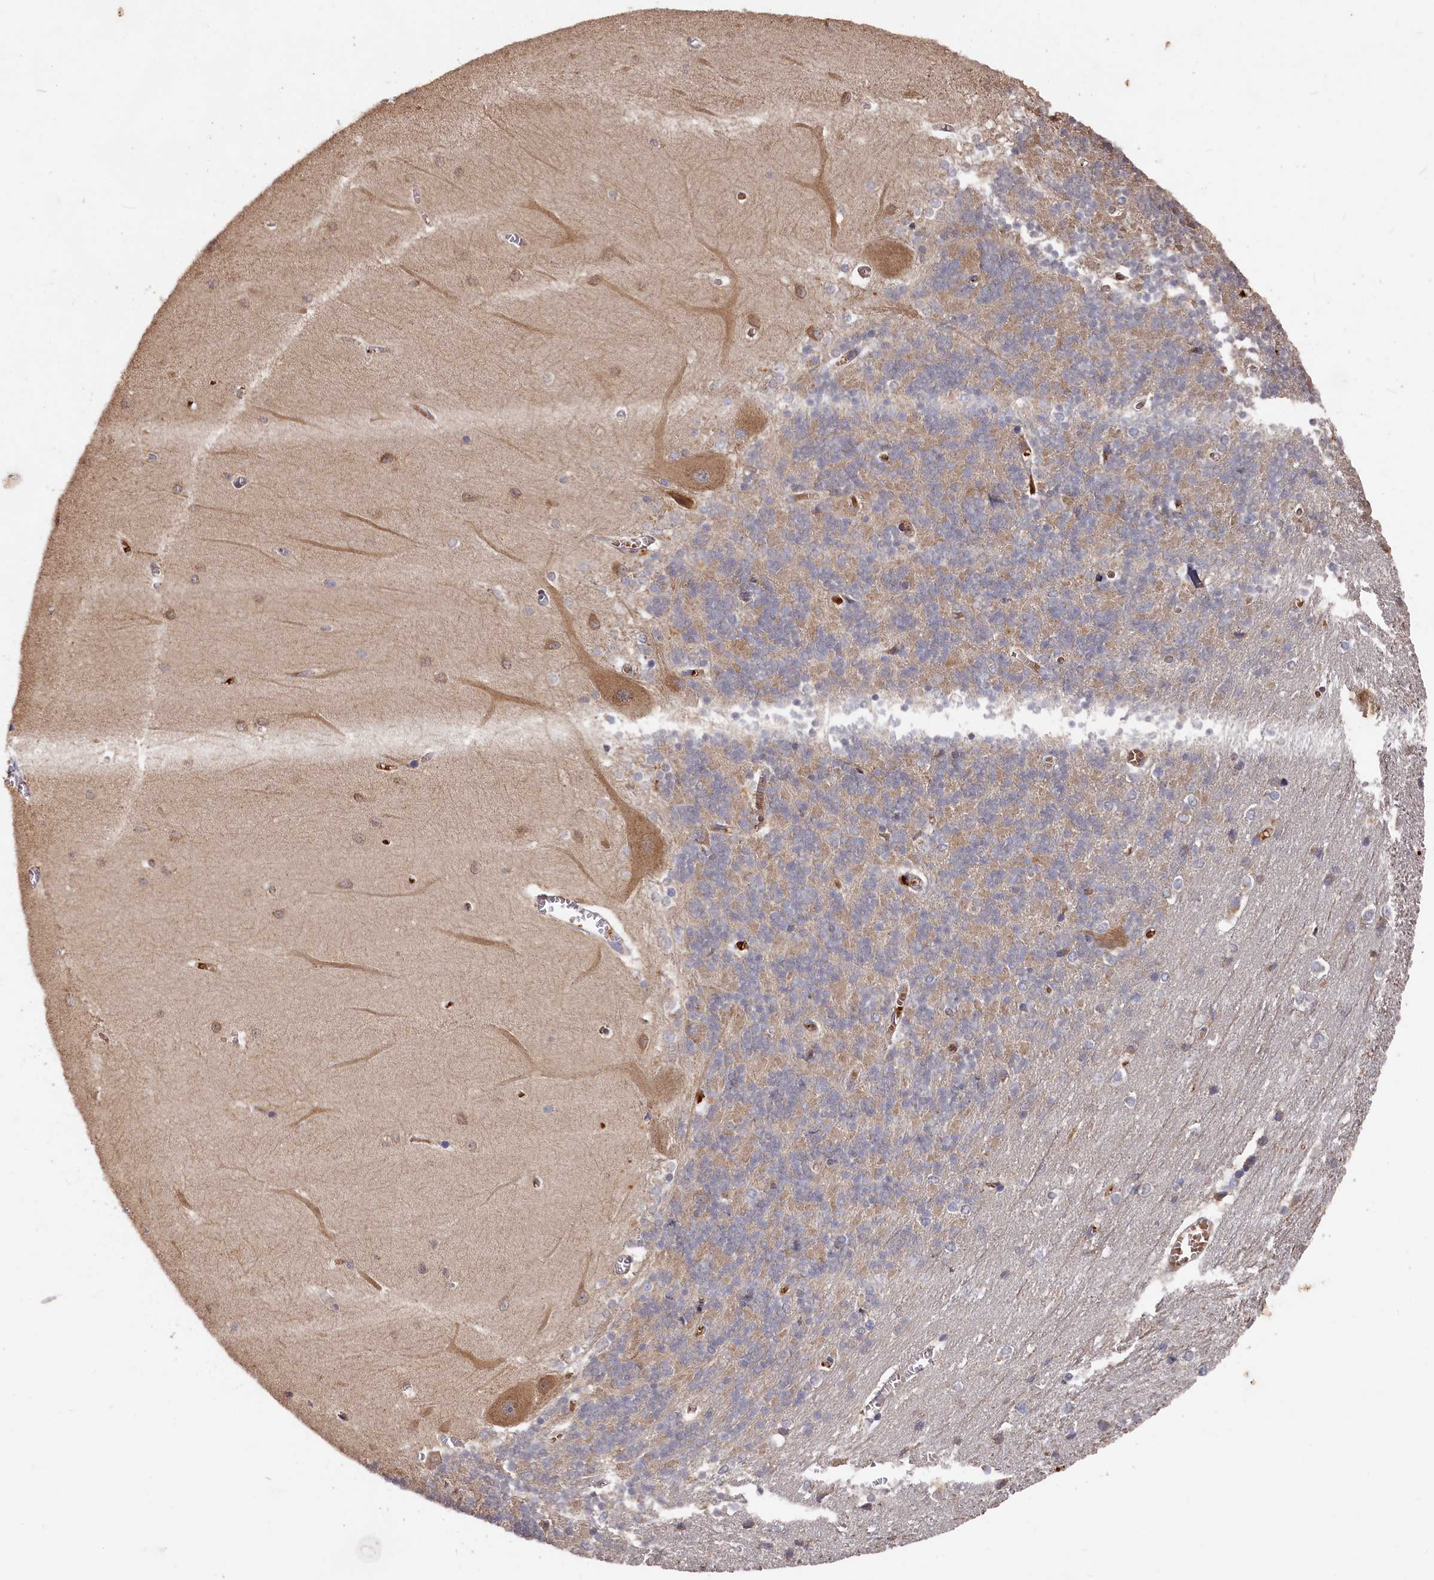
{"staining": {"intensity": "weak", "quantity": "25%-75%", "location": "cytoplasmic/membranous"}, "tissue": "cerebellum", "cell_type": "Cells in granular layer", "image_type": "normal", "snomed": [{"axis": "morphology", "description": "Normal tissue, NOS"}, {"axis": "topography", "description": "Cerebellum"}], "caption": "Protein staining of benign cerebellum displays weak cytoplasmic/membranous expression in approximately 25%-75% of cells in granular layer.", "gene": "DHRS11", "patient": {"sex": "male", "age": 37}}